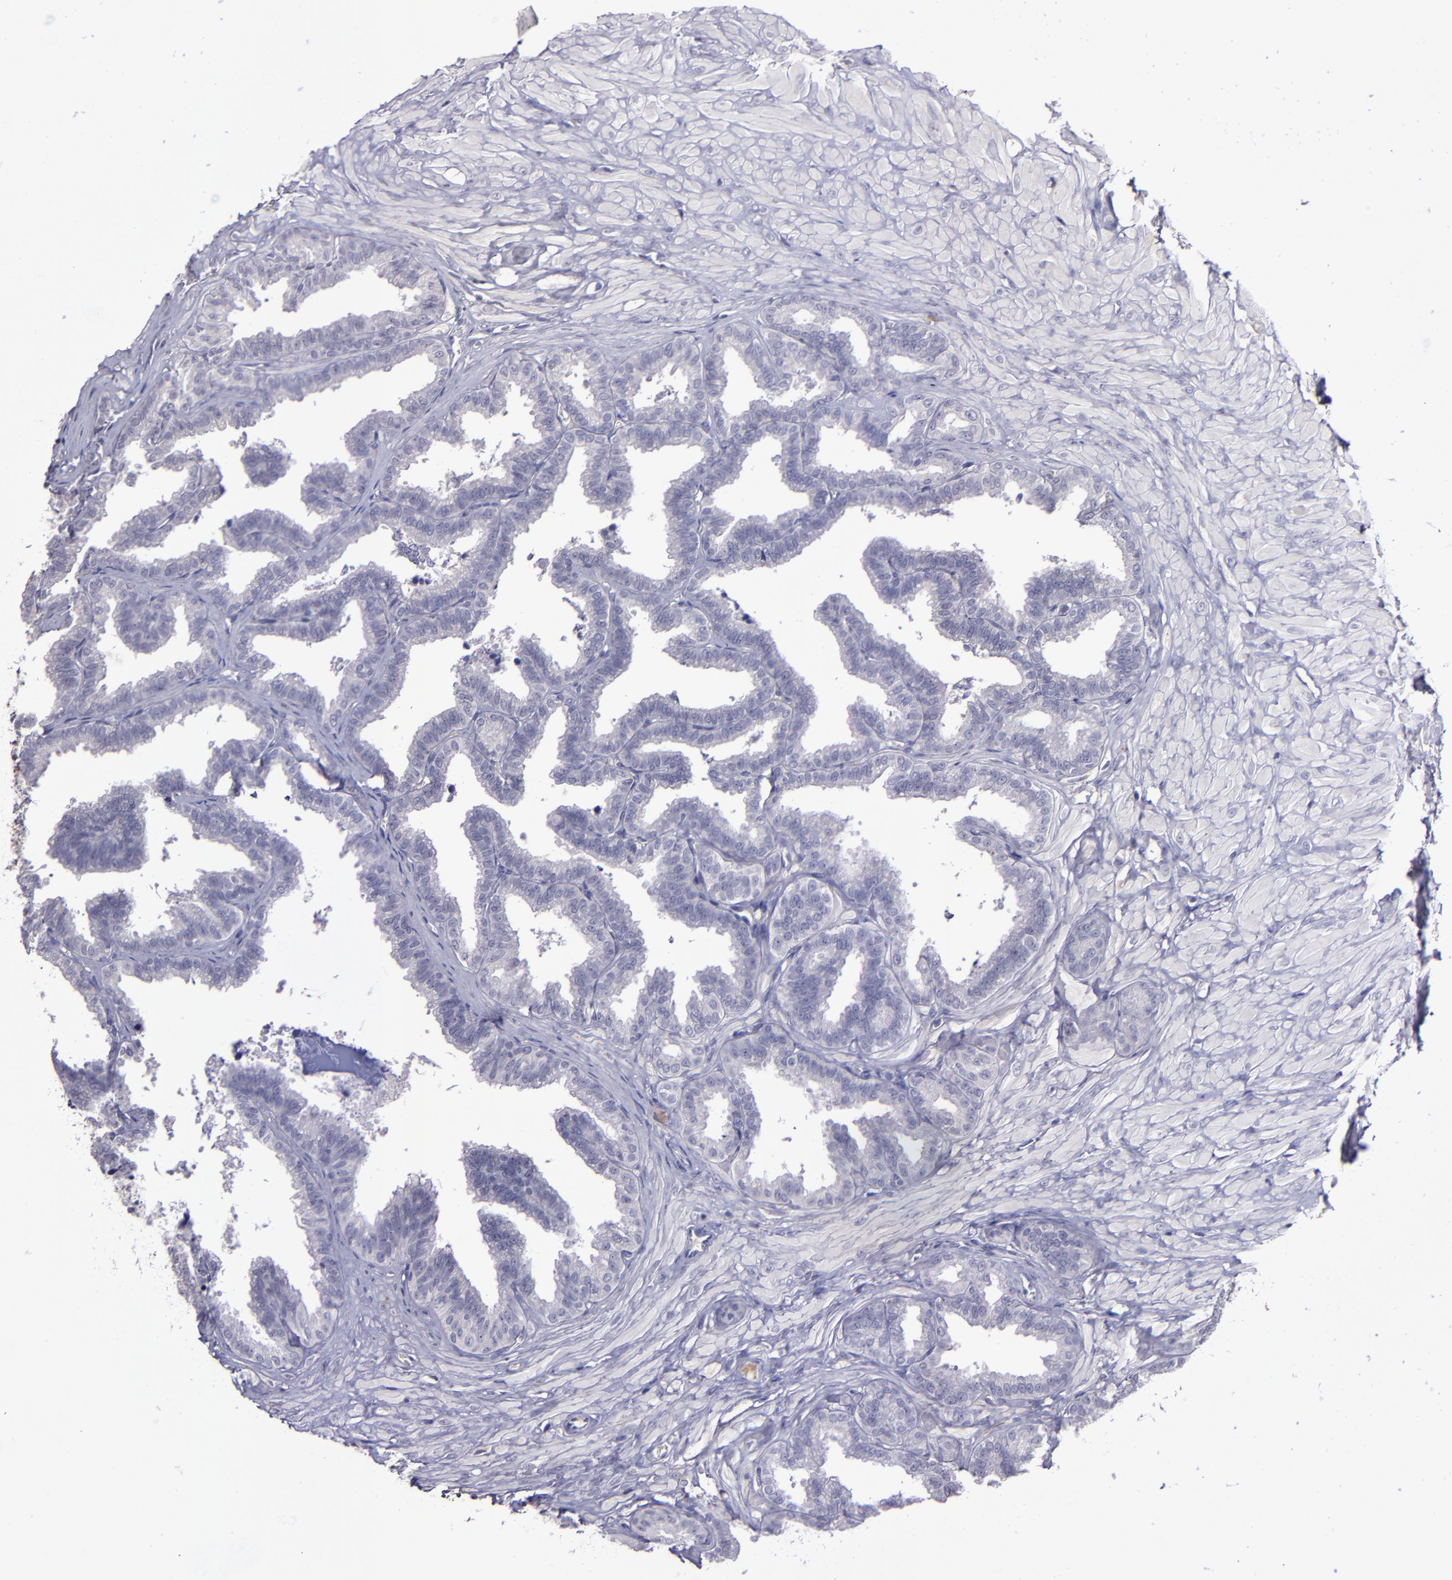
{"staining": {"intensity": "weak", "quantity": "<25%", "location": "cytoplasmic/membranous"}, "tissue": "seminal vesicle", "cell_type": "Glandular cells", "image_type": "normal", "snomed": [{"axis": "morphology", "description": "Normal tissue, NOS"}, {"axis": "topography", "description": "Seminal veicle"}], "caption": "Immunohistochemistry (IHC) of normal seminal vesicle exhibits no expression in glandular cells.", "gene": "MASP1", "patient": {"sex": "male", "age": 26}}